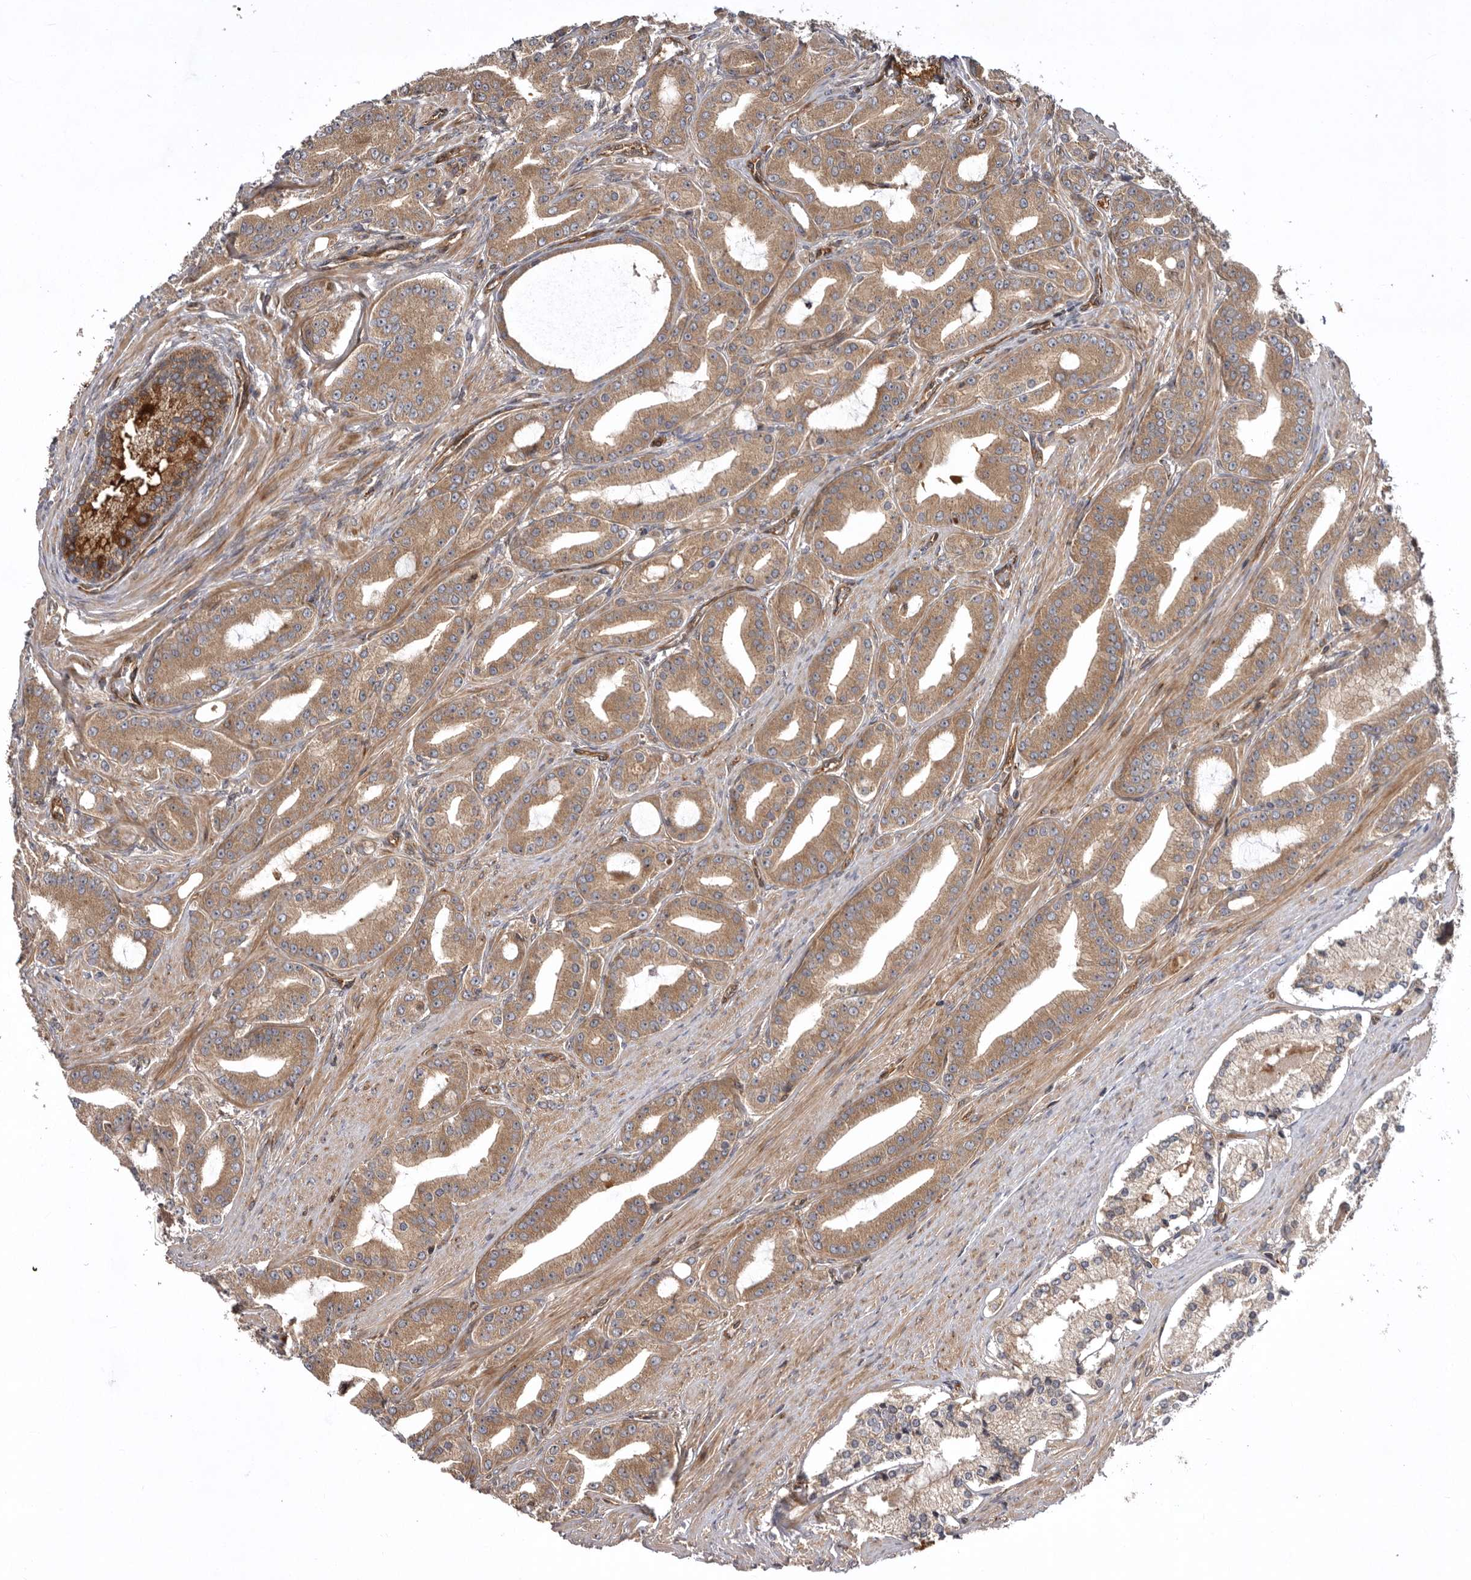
{"staining": {"intensity": "moderate", "quantity": ">75%", "location": "cytoplasmic/membranous"}, "tissue": "prostate cancer", "cell_type": "Tumor cells", "image_type": "cancer", "snomed": [{"axis": "morphology", "description": "Adenocarcinoma, High grade"}, {"axis": "topography", "description": "Prostate"}], "caption": "Prostate cancer (adenocarcinoma (high-grade)) stained with a brown dye reveals moderate cytoplasmic/membranous positive positivity in about >75% of tumor cells.", "gene": "DHDDS", "patient": {"sex": "male", "age": 60}}